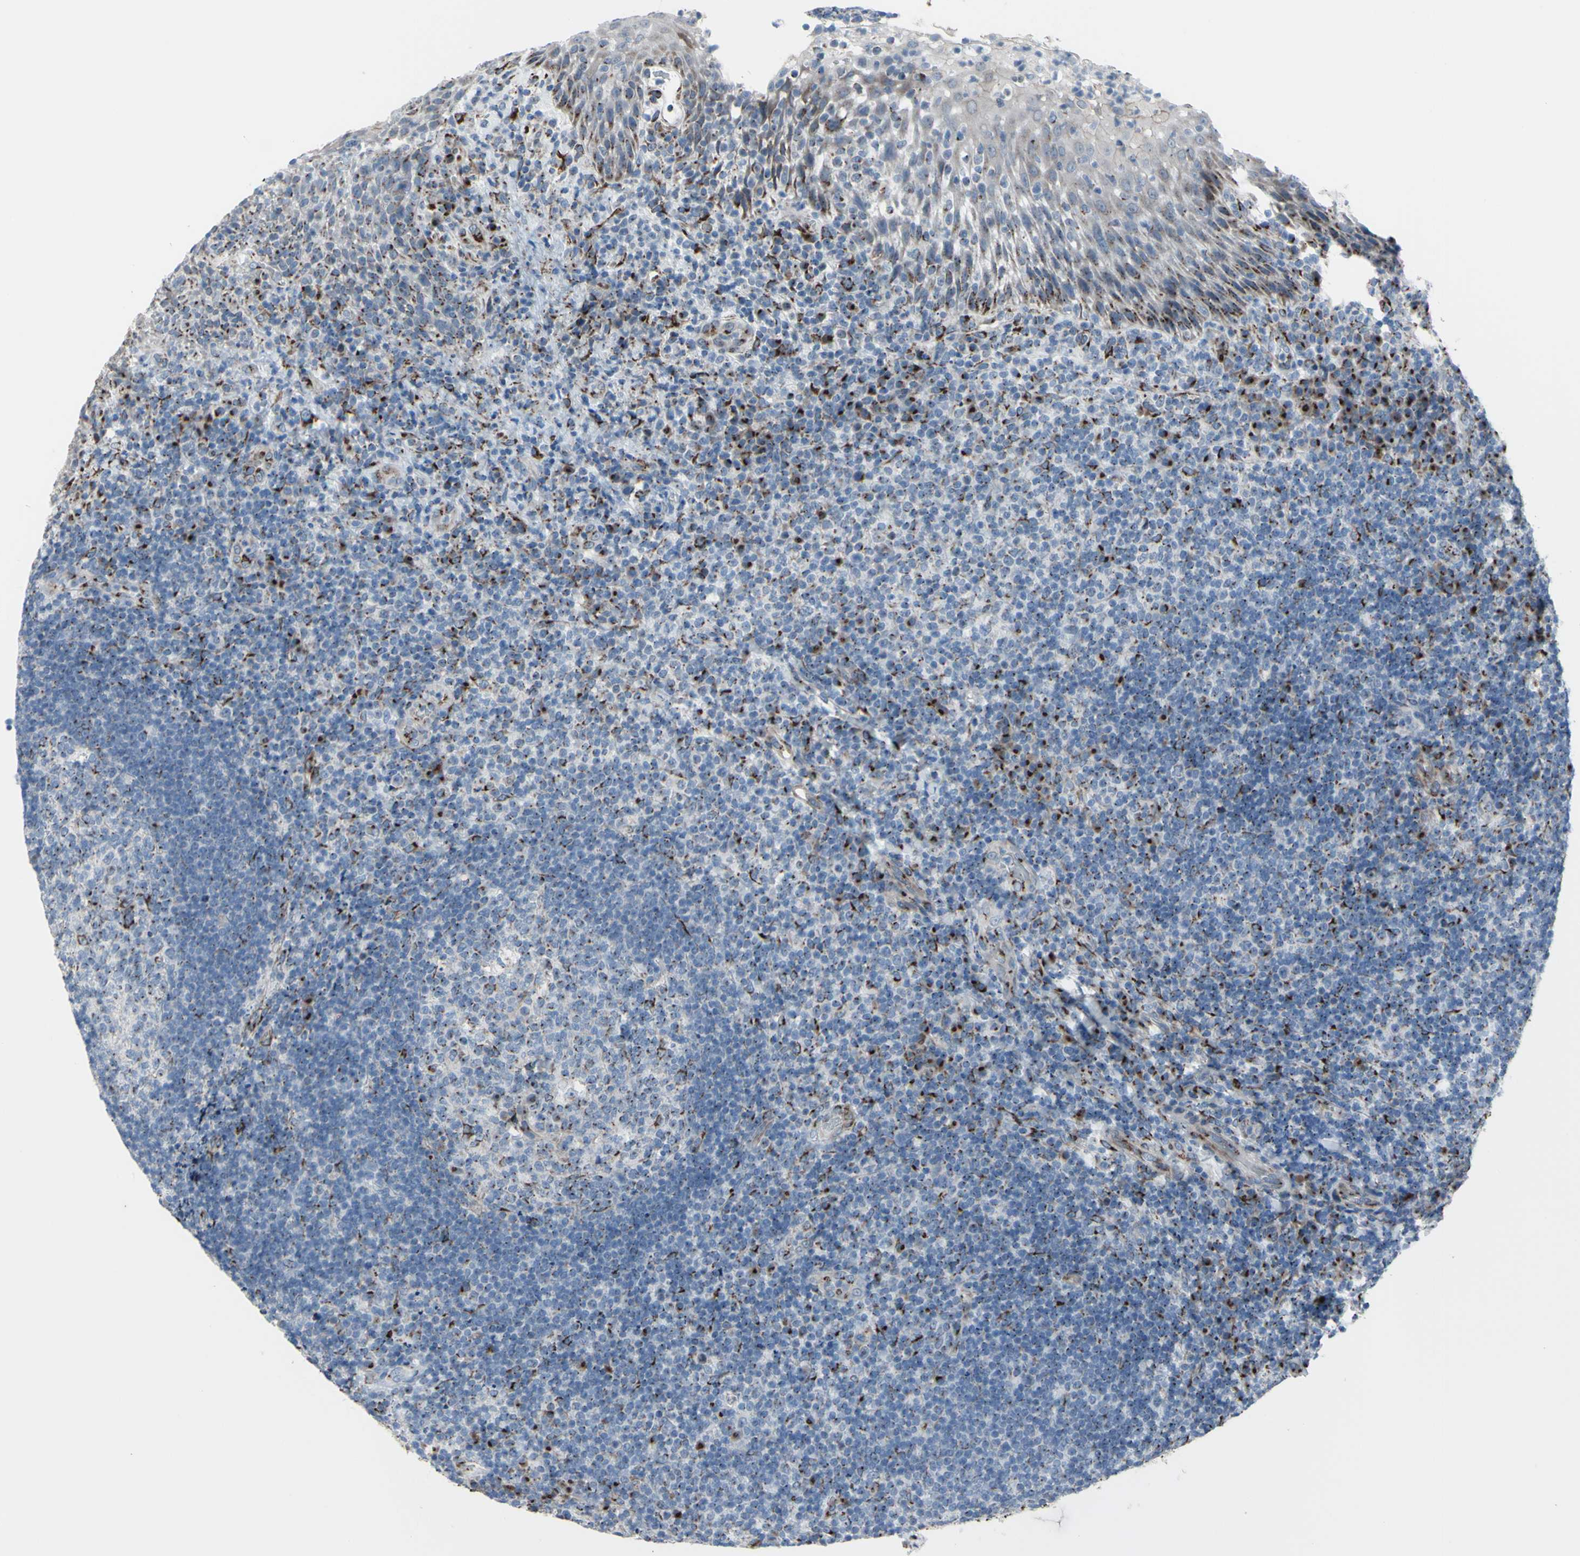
{"staining": {"intensity": "moderate", "quantity": "25%-75%", "location": "cytoplasmic/membranous"}, "tissue": "lymphoma", "cell_type": "Tumor cells", "image_type": "cancer", "snomed": [{"axis": "morphology", "description": "Malignant lymphoma, non-Hodgkin's type, High grade"}, {"axis": "topography", "description": "Tonsil"}], "caption": "About 25%-75% of tumor cells in human high-grade malignant lymphoma, non-Hodgkin's type exhibit moderate cytoplasmic/membranous protein expression as visualized by brown immunohistochemical staining.", "gene": "GLG1", "patient": {"sex": "female", "age": 36}}